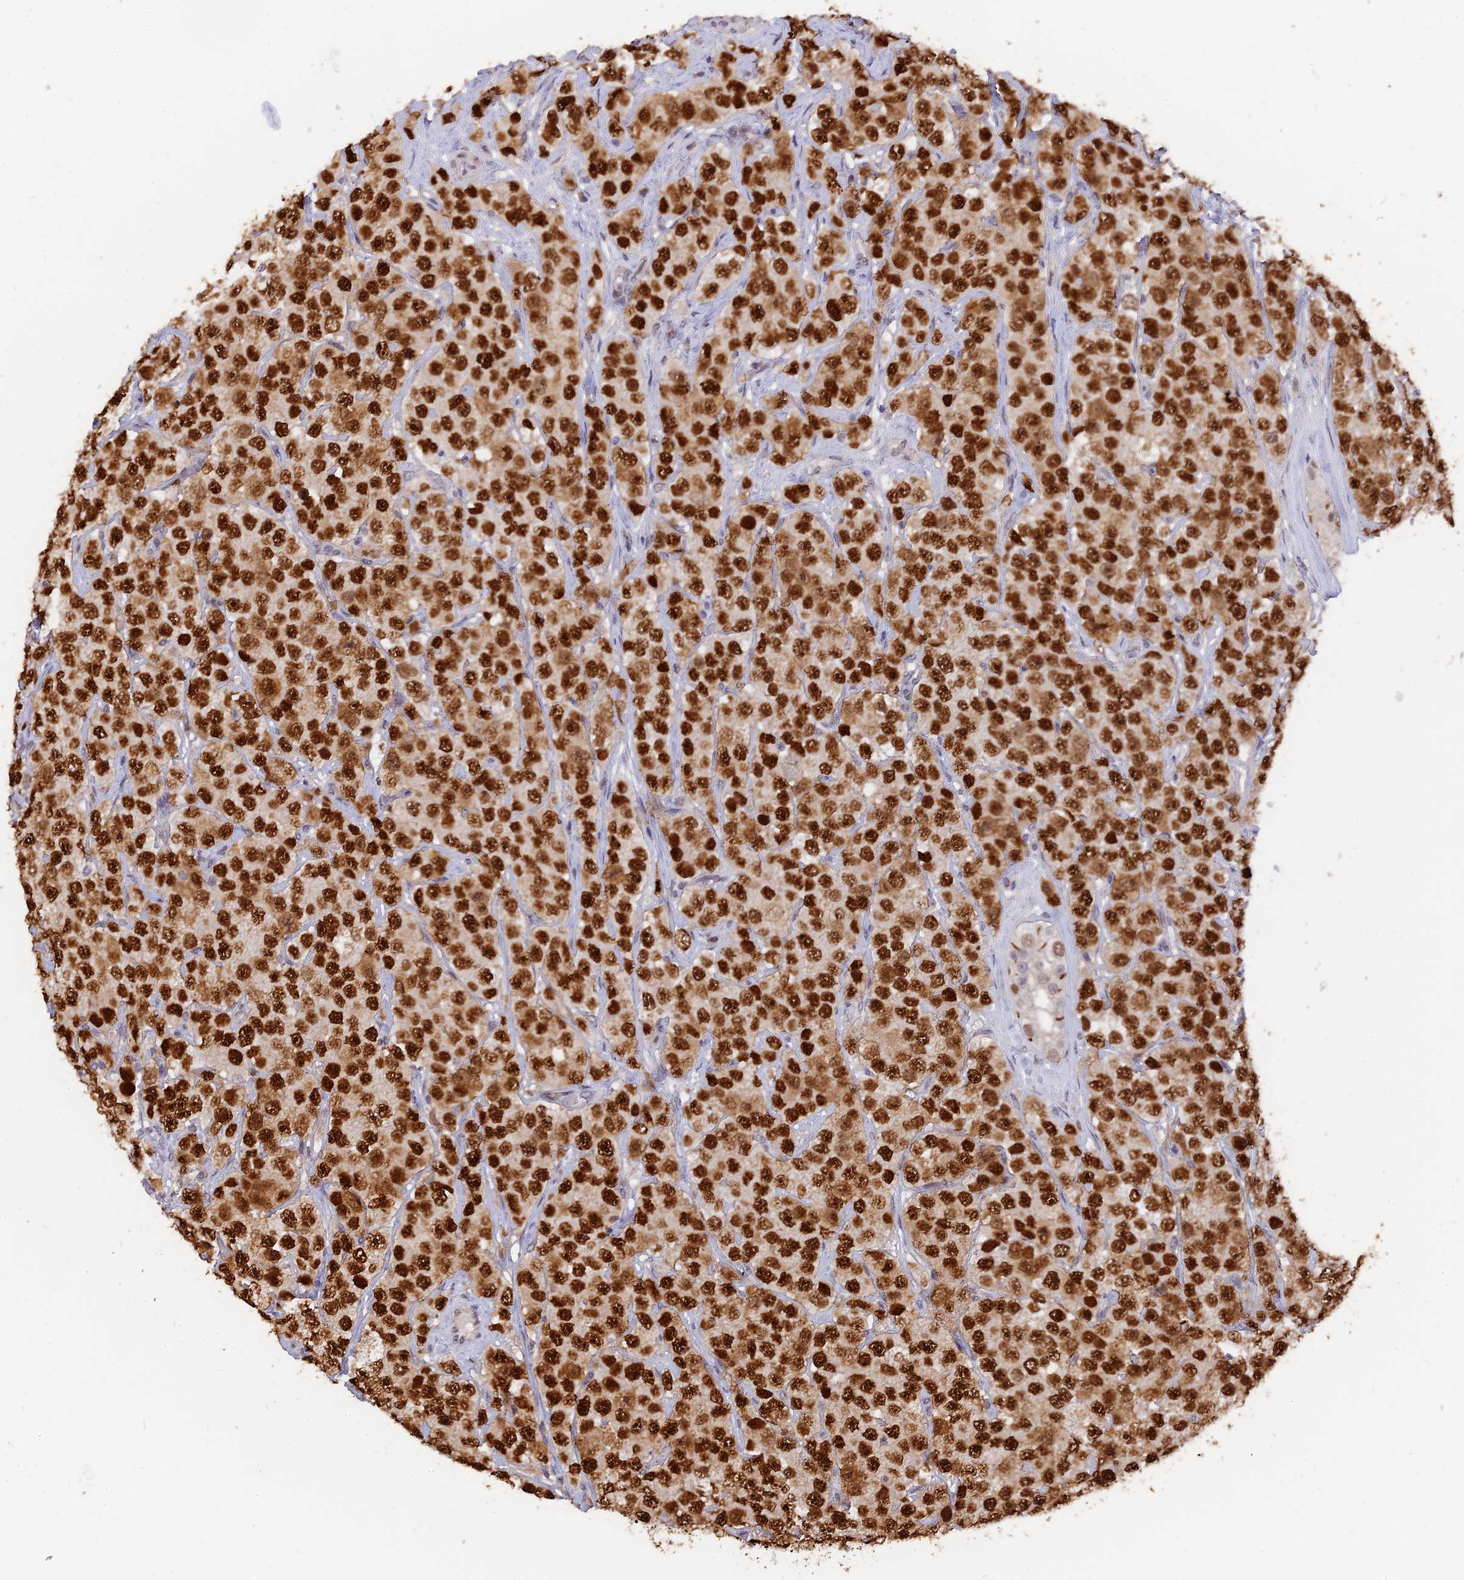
{"staining": {"intensity": "strong", "quantity": ">75%", "location": "nuclear"}, "tissue": "testis cancer", "cell_type": "Tumor cells", "image_type": "cancer", "snomed": [{"axis": "morphology", "description": "Seminoma, NOS"}, {"axis": "topography", "description": "Testis"}], "caption": "Tumor cells reveal high levels of strong nuclear expression in about >75% of cells in human seminoma (testis). (Stains: DAB (3,3'-diaminobenzidine) in brown, nuclei in blue, Microscopy: brightfield microscopy at high magnification).", "gene": "NR1H3", "patient": {"sex": "male", "age": 28}}